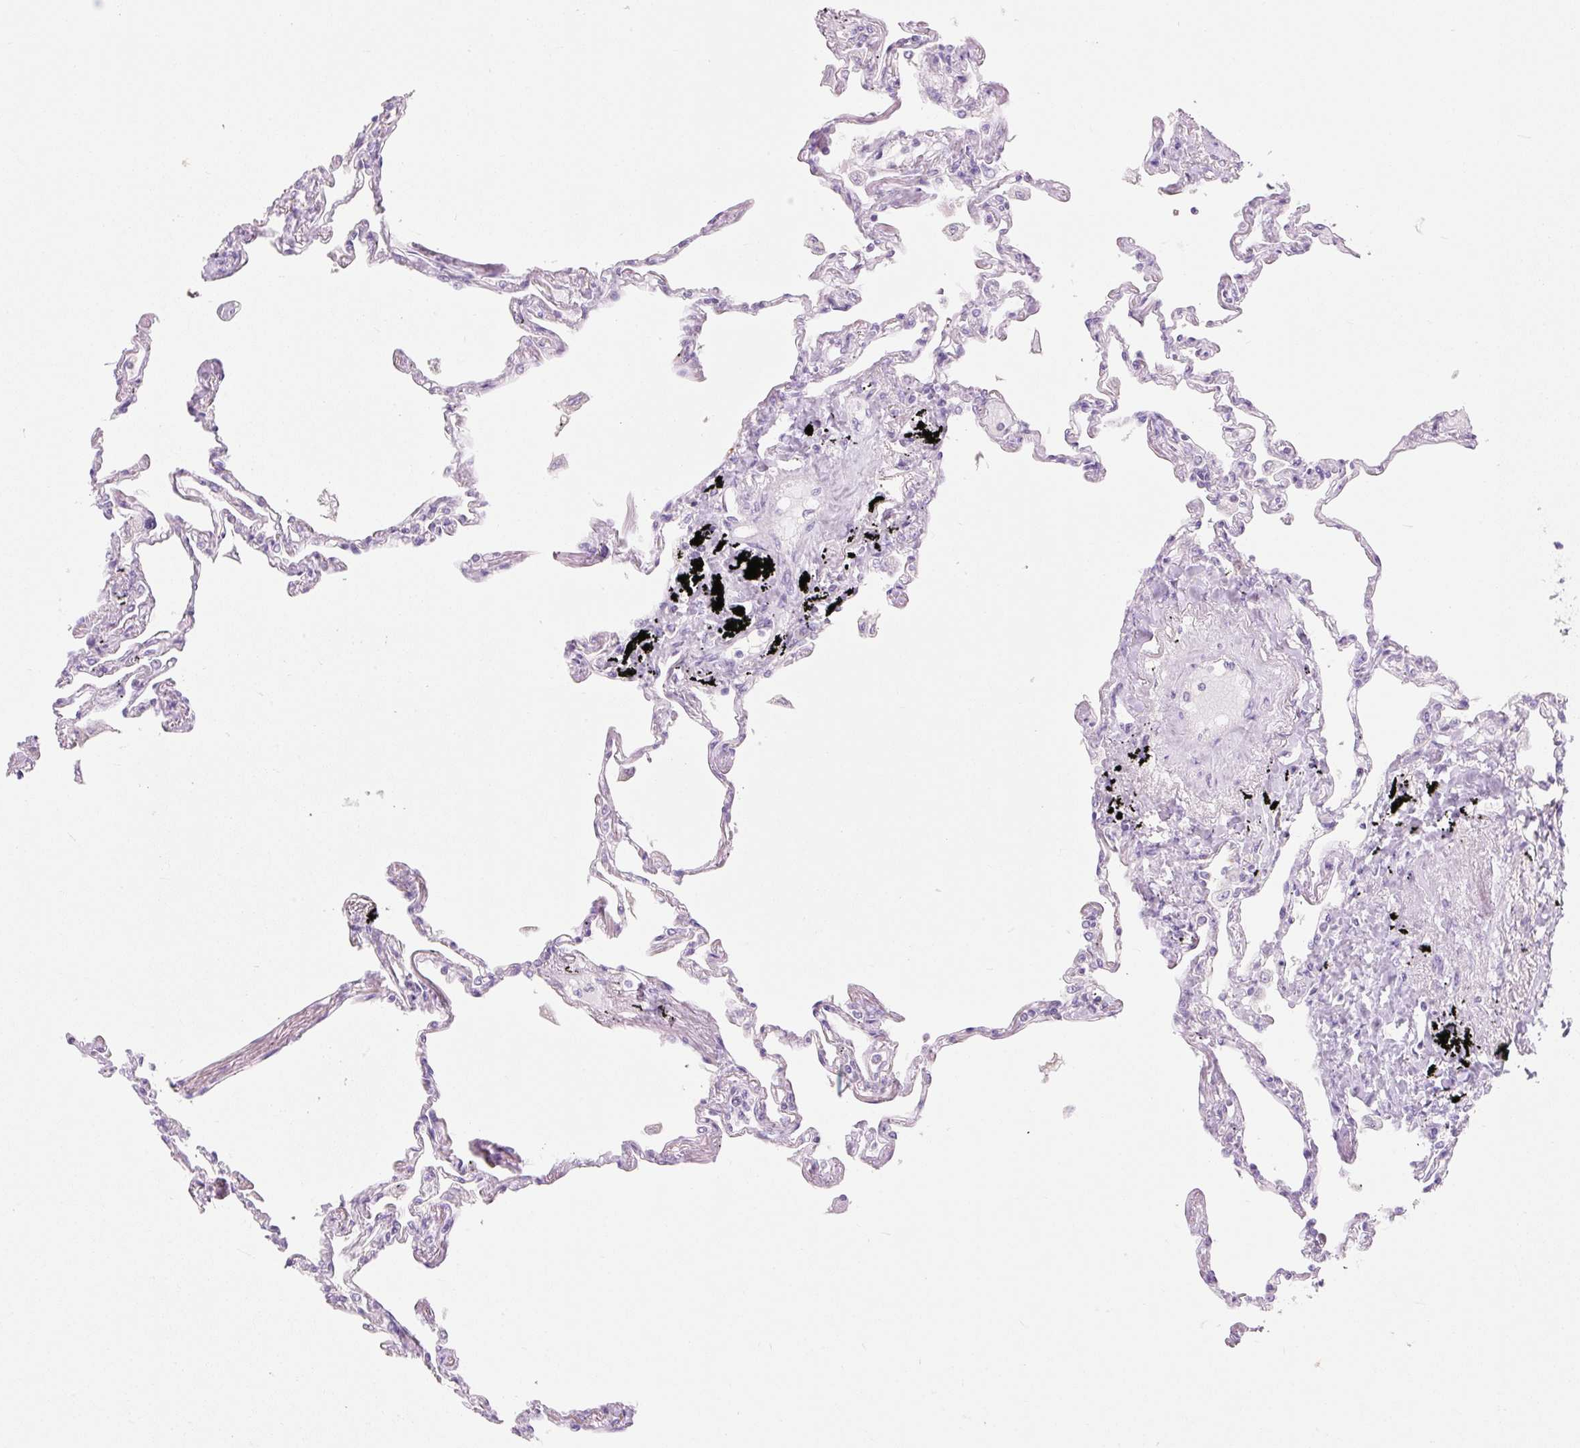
{"staining": {"intensity": "negative", "quantity": "none", "location": "none"}, "tissue": "lung", "cell_type": "Alveolar cells", "image_type": "normal", "snomed": [{"axis": "morphology", "description": "Normal tissue, NOS"}, {"axis": "topography", "description": "Lung"}], "caption": "The micrograph reveals no staining of alveolar cells in benign lung.", "gene": "FOCAD", "patient": {"sex": "female", "age": 67}}